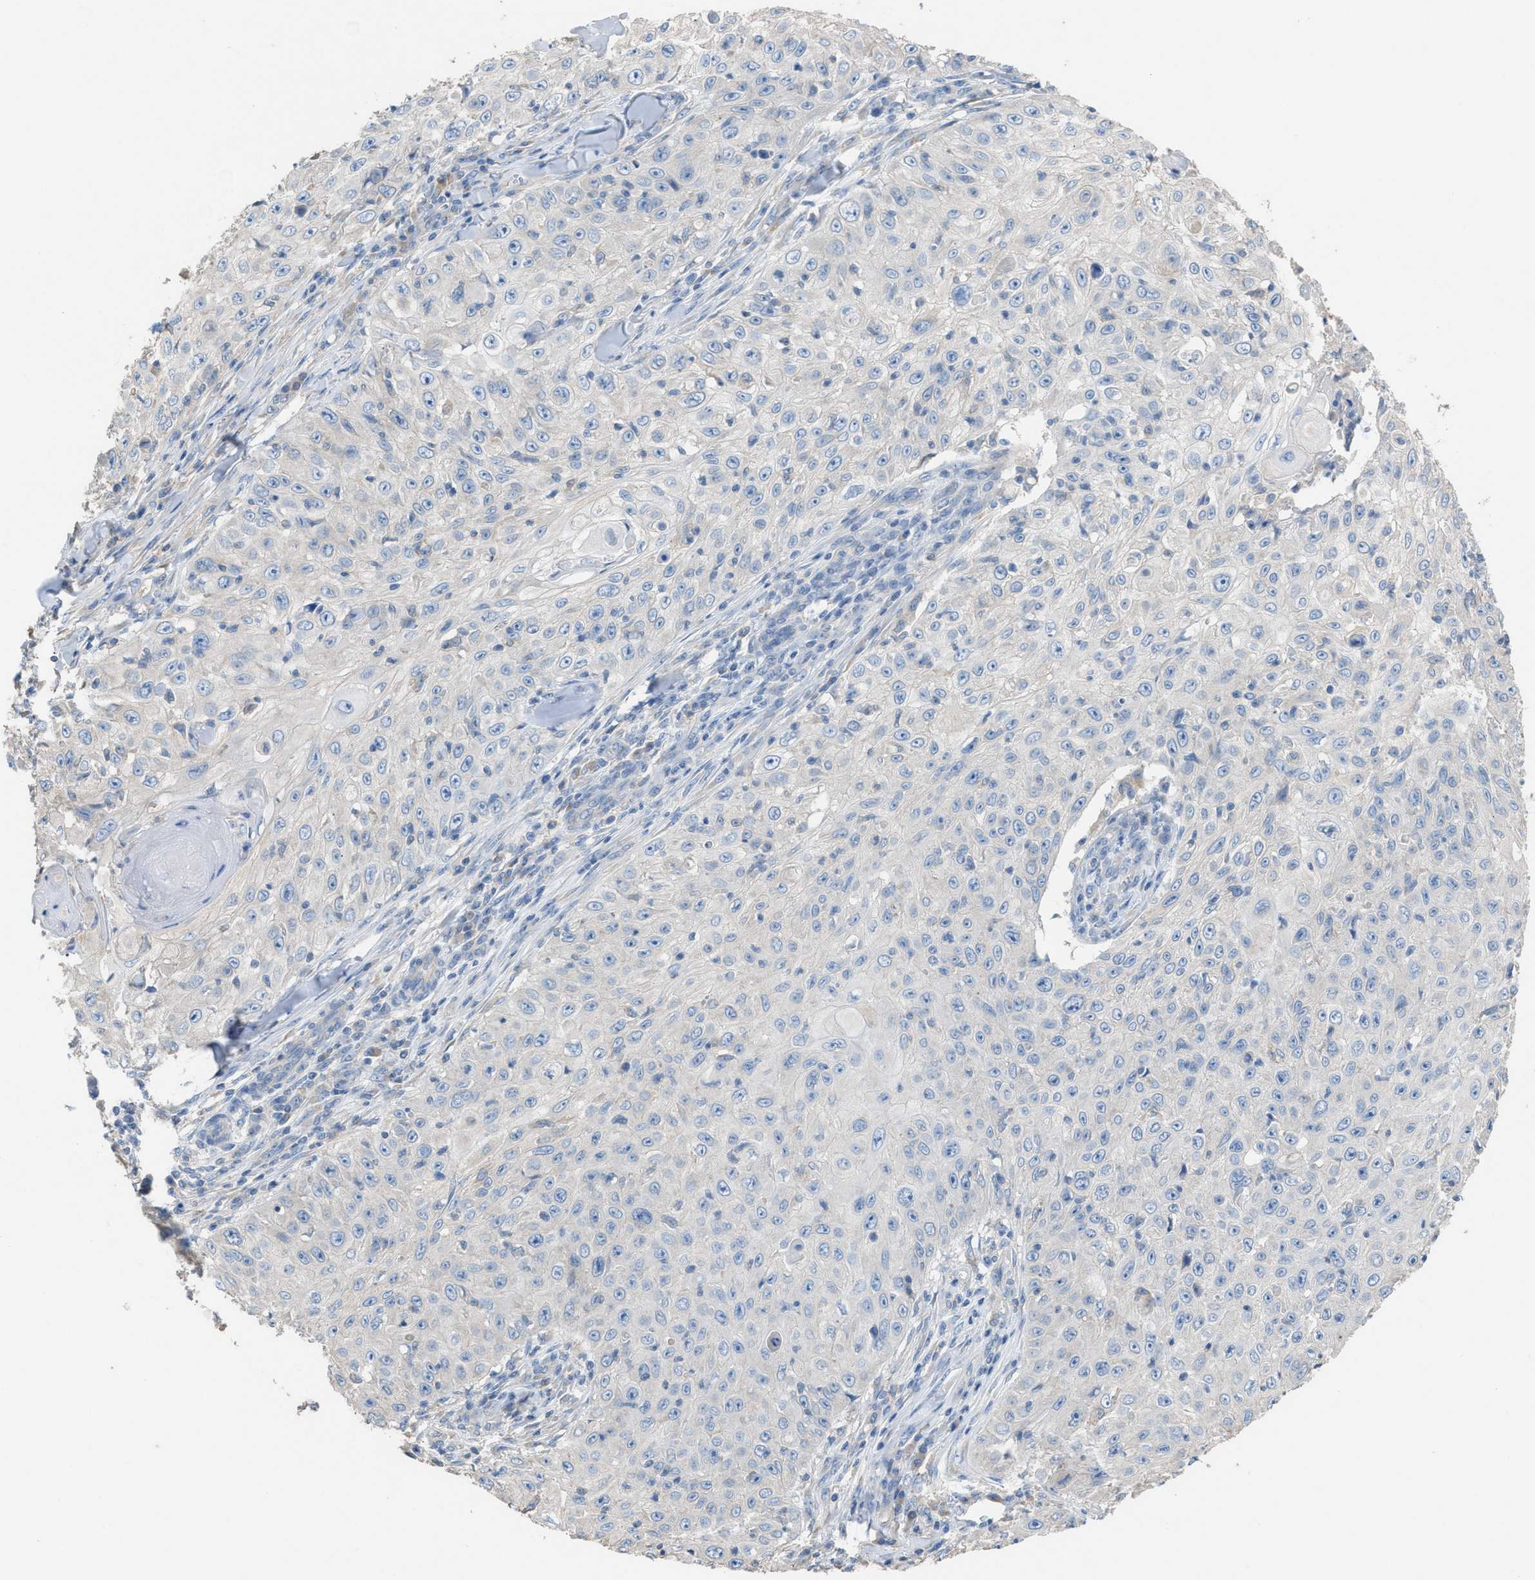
{"staining": {"intensity": "negative", "quantity": "none", "location": "none"}, "tissue": "skin cancer", "cell_type": "Tumor cells", "image_type": "cancer", "snomed": [{"axis": "morphology", "description": "Squamous cell carcinoma, NOS"}, {"axis": "topography", "description": "Skin"}], "caption": "Skin squamous cell carcinoma was stained to show a protein in brown. There is no significant staining in tumor cells. The staining is performed using DAB (3,3'-diaminobenzidine) brown chromogen with nuclei counter-stained in using hematoxylin.", "gene": "NQO2", "patient": {"sex": "male", "age": 86}}